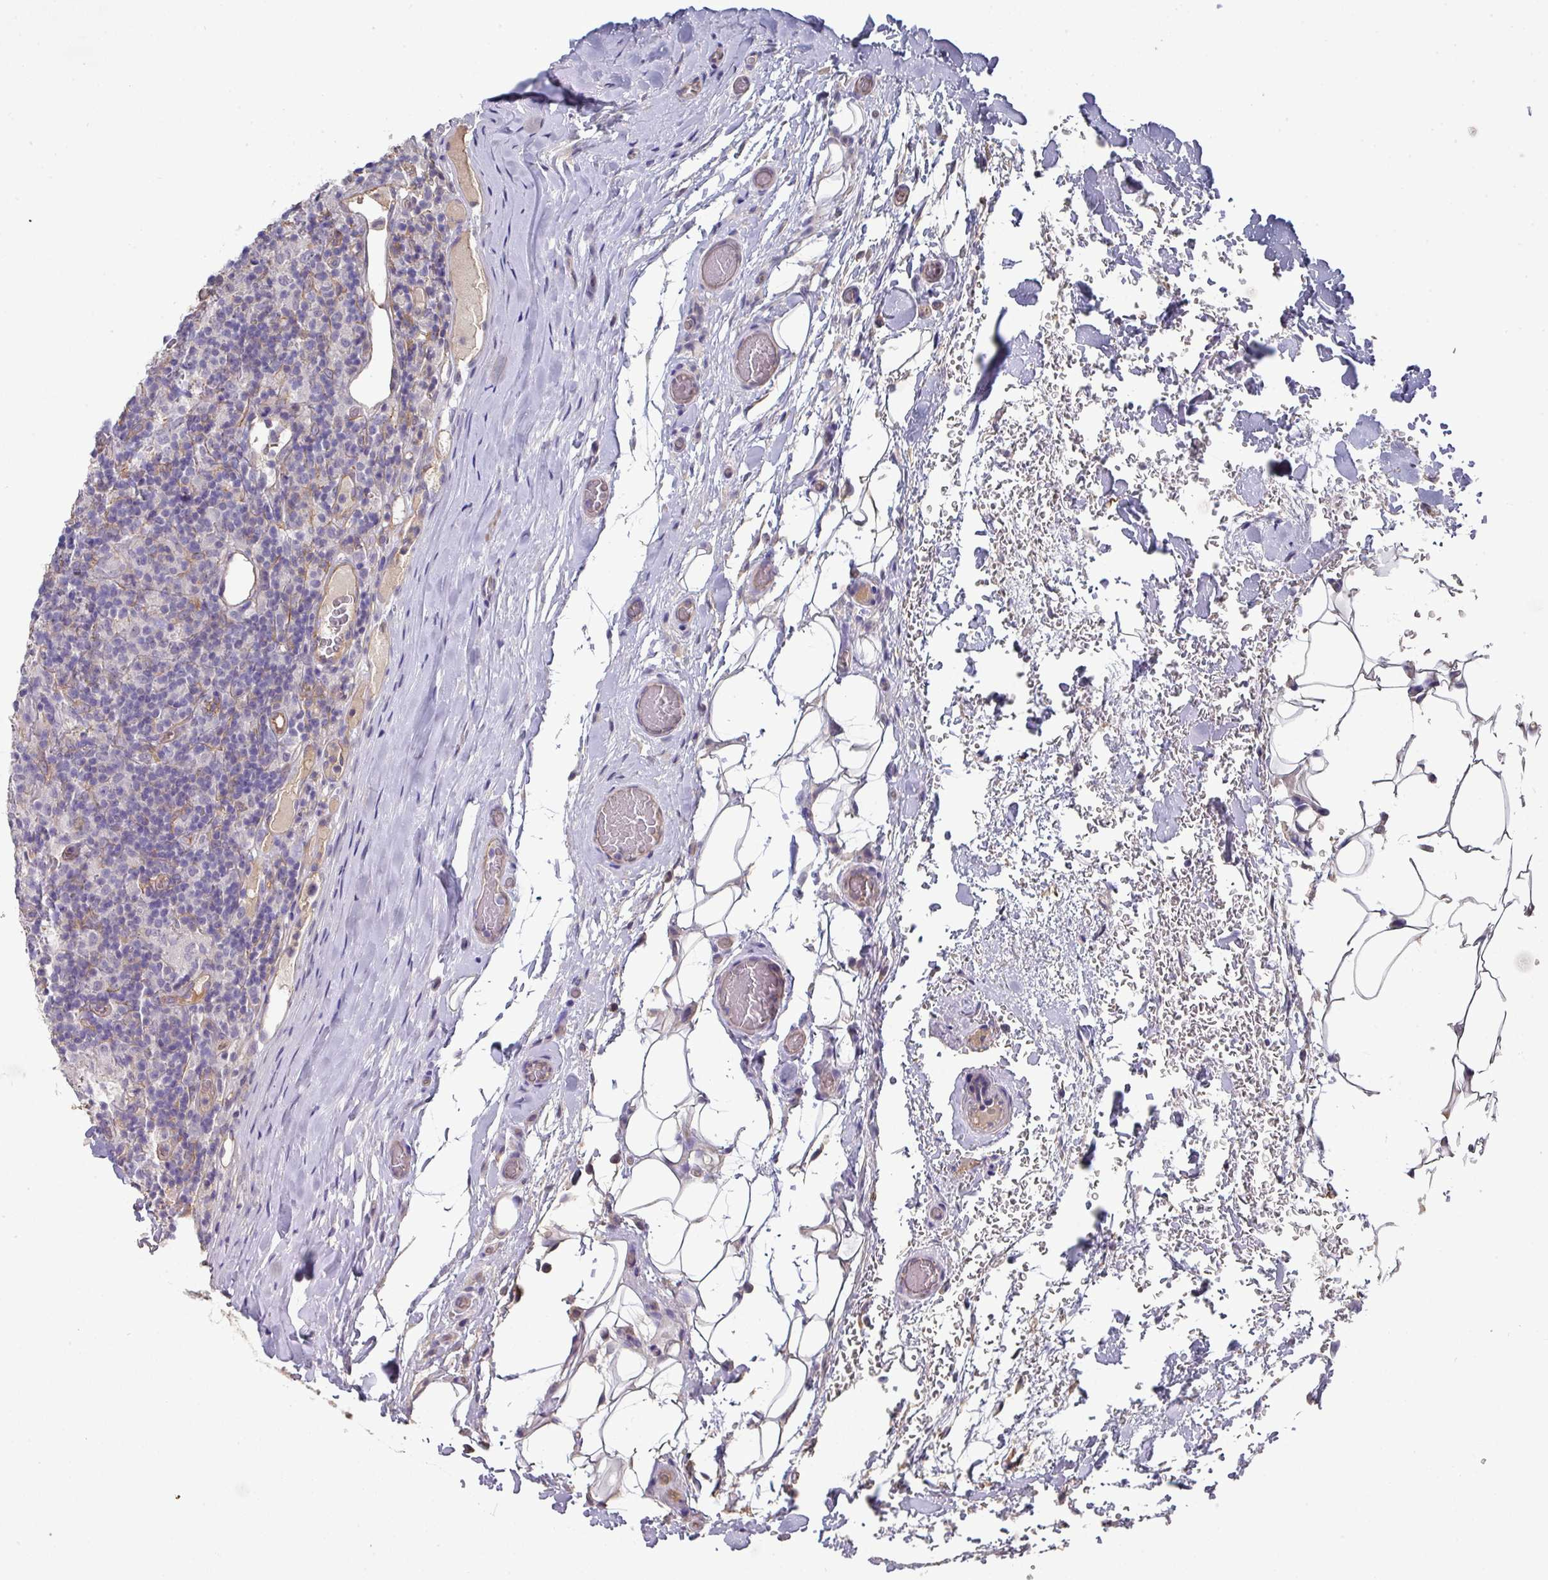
{"staining": {"intensity": "negative", "quantity": "none", "location": "none"}, "tissue": "lymphoma", "cell_type": "Tumor cells", "image_type": "cancer", "snomed": [{"axis": "morphology", "description": "Hodgkin's disease, NOS"}, {"axis": "topography", "description": "Lymph node"}], "caption": "IHC histopathology image of lymphoma stained for a protein (brown), which shows no staining in tumor cells. Nuclei are stained in blue.", "gene": "PRR5", "patient": {"sex": "male", "age": 70}}